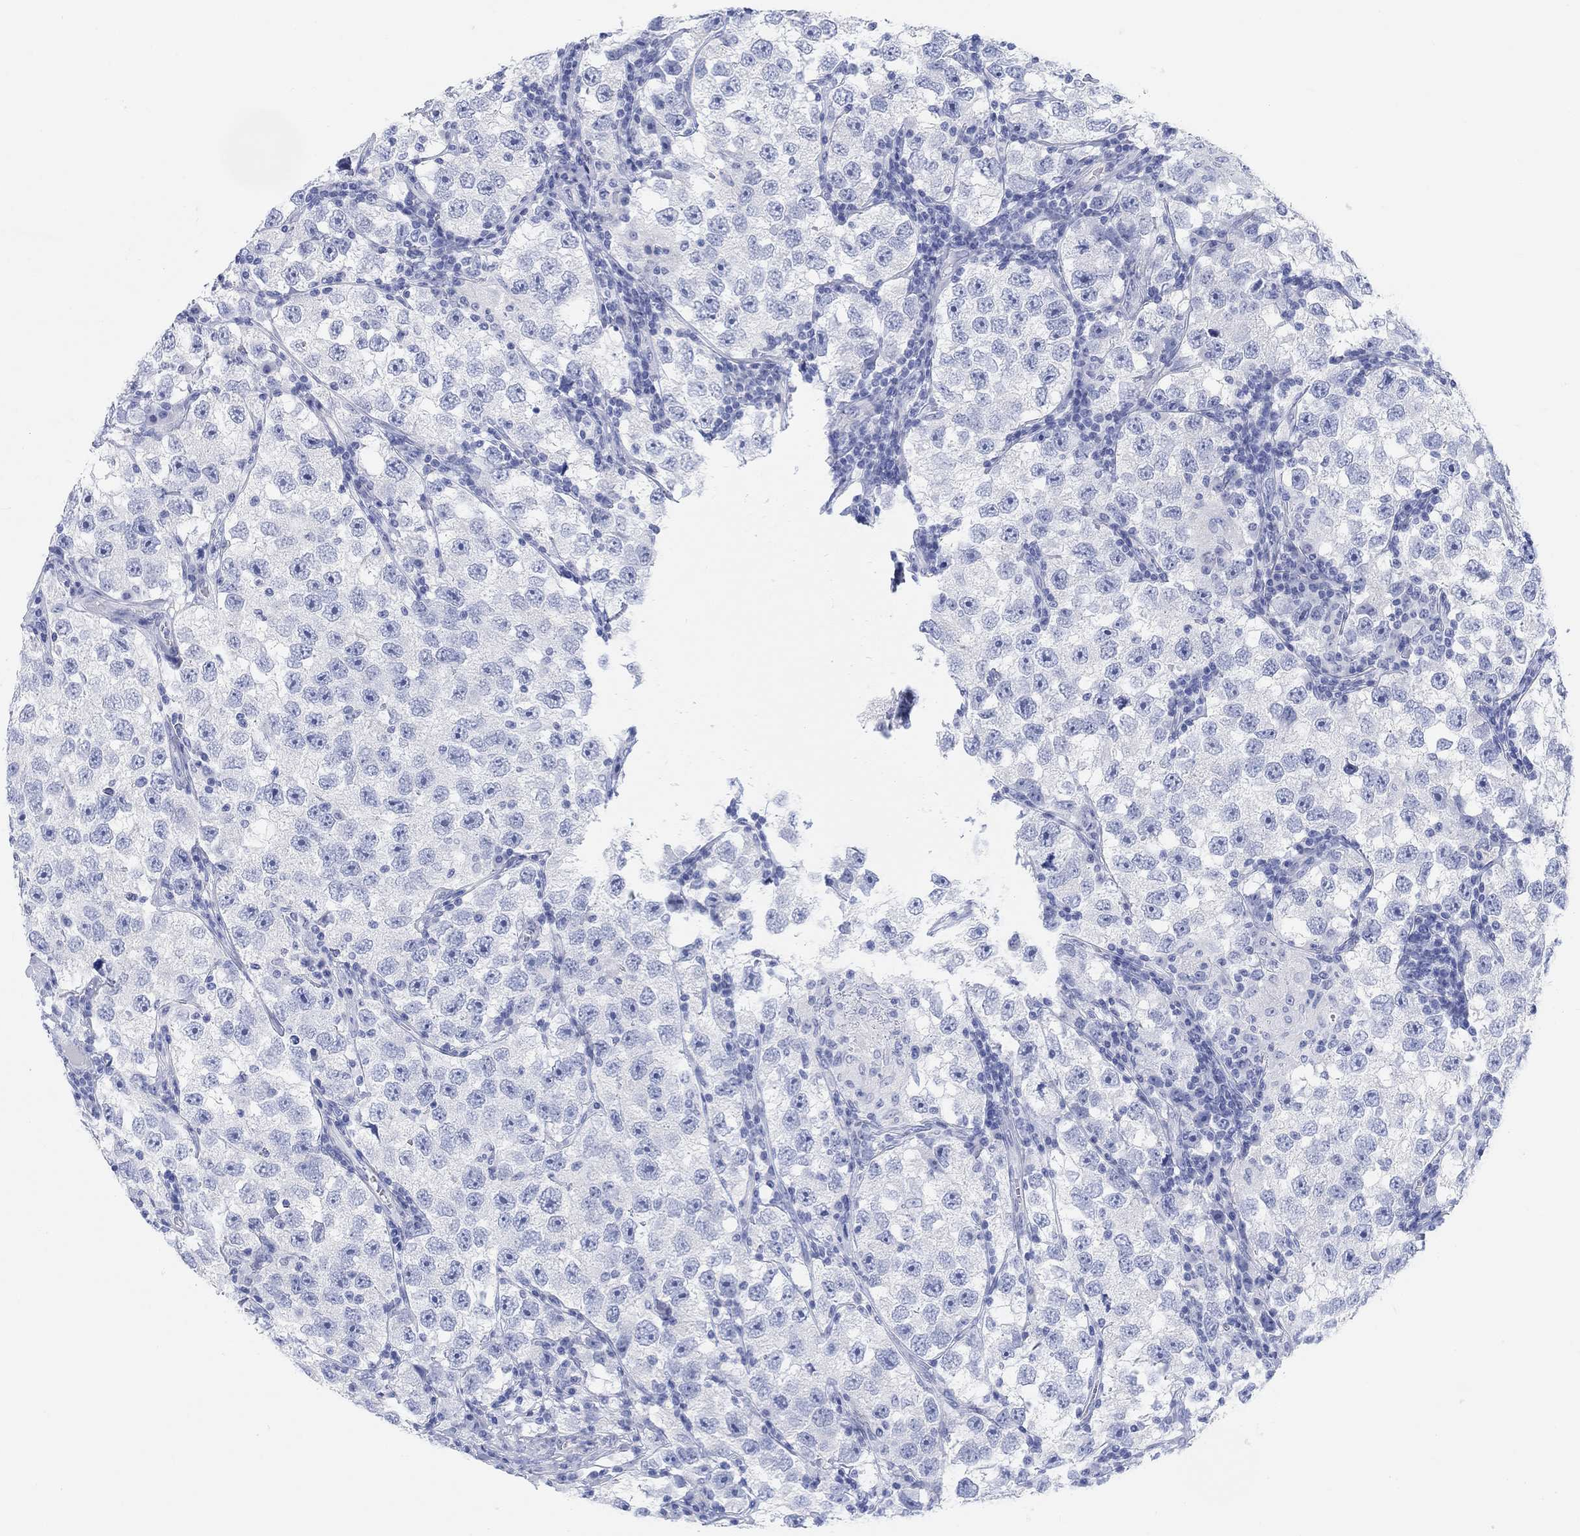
{"staining": {"intensity": "negative", "quantity": "none", "location": "none"}, "tissue": "testis cancer", "cell_type": "Tumor cells", "image_type": "cancer", "snomed": [{"axis": "morphology", "description": "Seminoma, NOS"}, {"axis": "topography", "description": "Testis"}], "caption": "The image exhibits no significant positivity in tumor cells of testis cancer.", "gene": "XIRP2", "patient": {"sex": "male", "age": 26}}